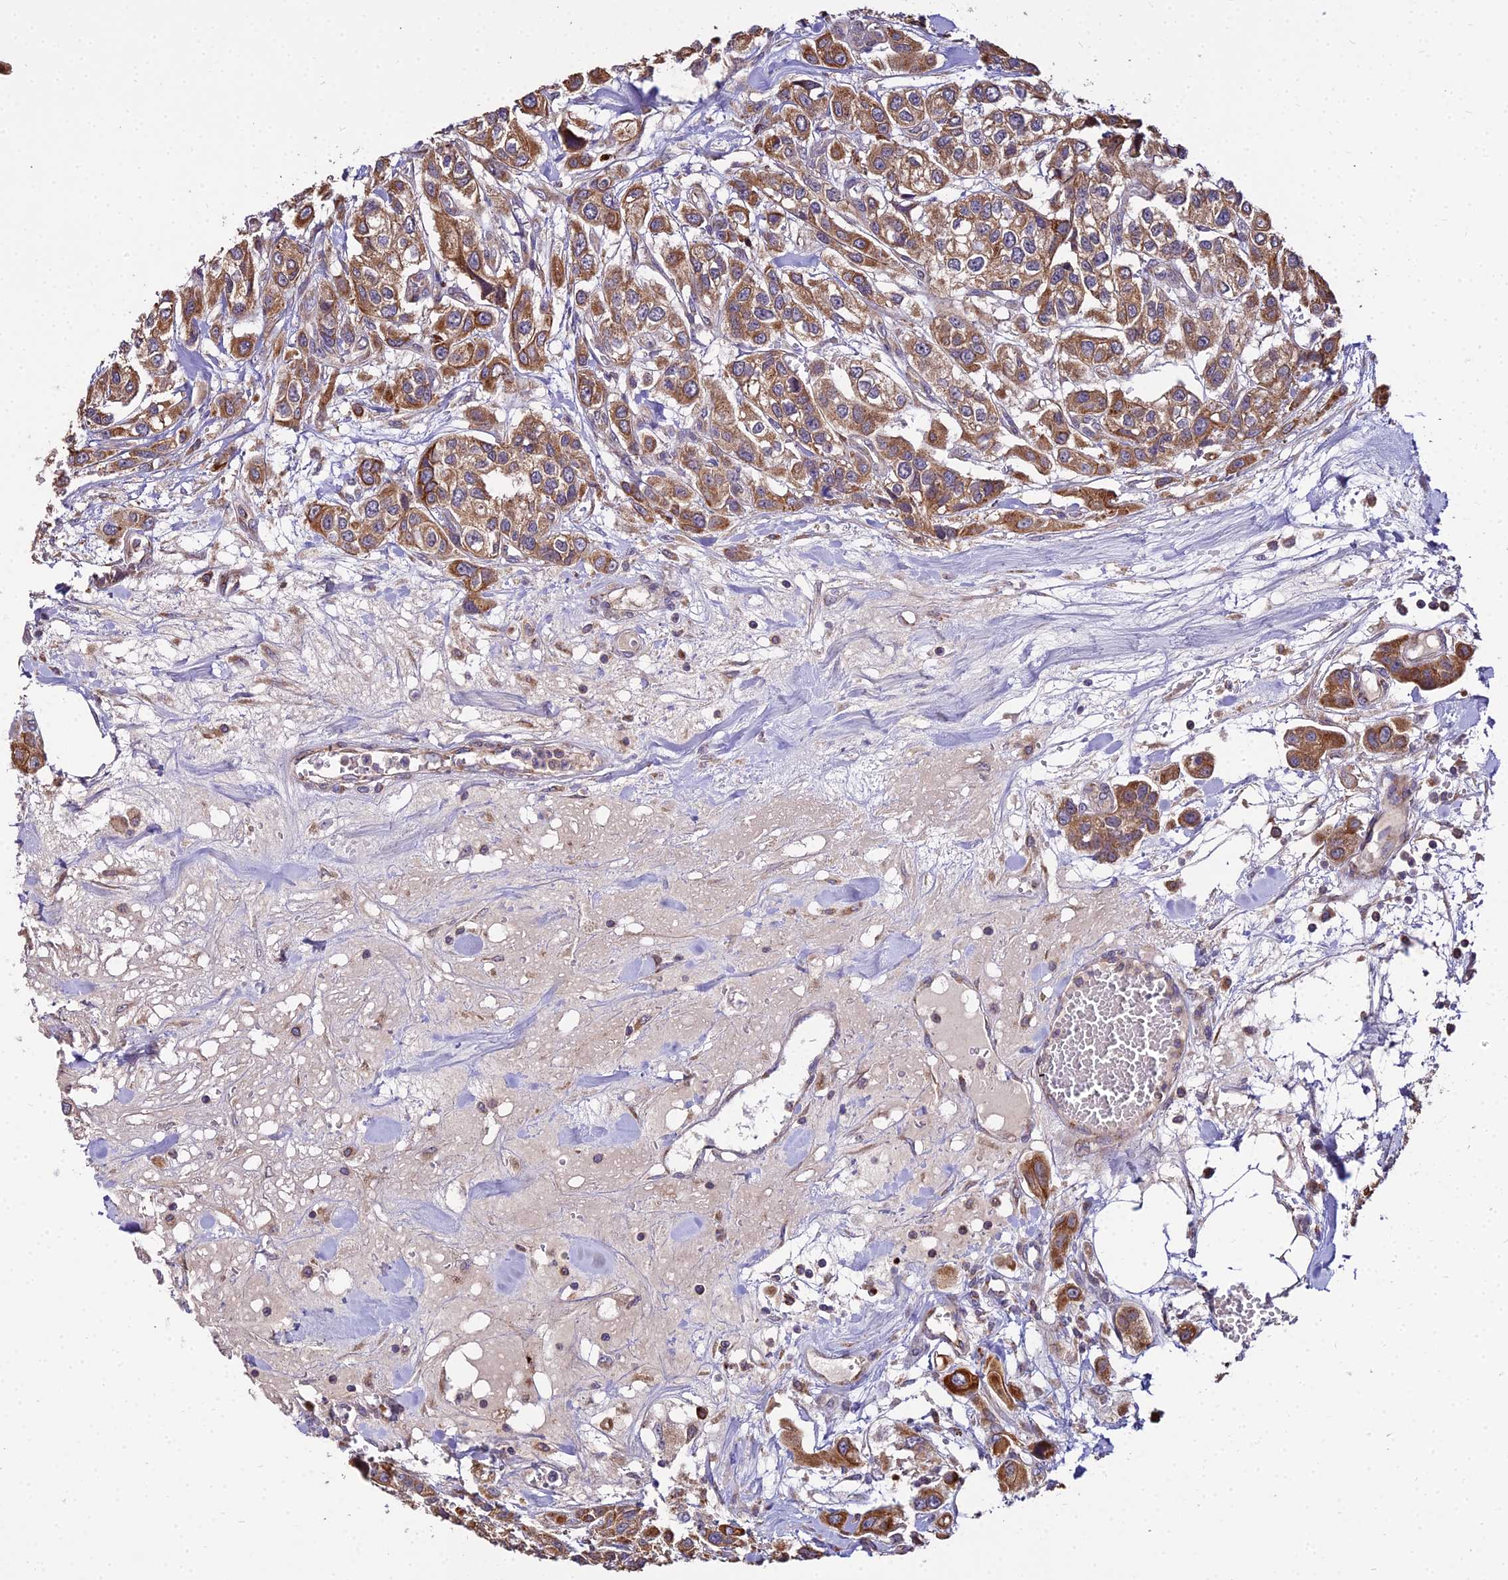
{"staining": {"intensity": "moderate", "quantity": ">75%", "location": "cytoplasmic/membranous"}, "tissue": "urothelial cancer", "cell_type": "Tumor cells", "image_type": "cancer", "snomed": [{"axis": "morphology", "description": "Urothelial carcinoma, High grade"}, {"axis": "topography", "description": "Urinary bladder"}], "caption": "Immunohistochemical staining of human urothelial carcinoma (high-grade) shows medium levels of moderate cytoplasmic/membranous protein positivity in about >75% of tumor cells. The staining was performed using DAB (3,3'-diaminobenzidine), with brown indicating positive protein expression. Nuclei are stained blue with hematoxylin.", "gene": "PEX19", "patient": {"sex": "male", "age": 67}}